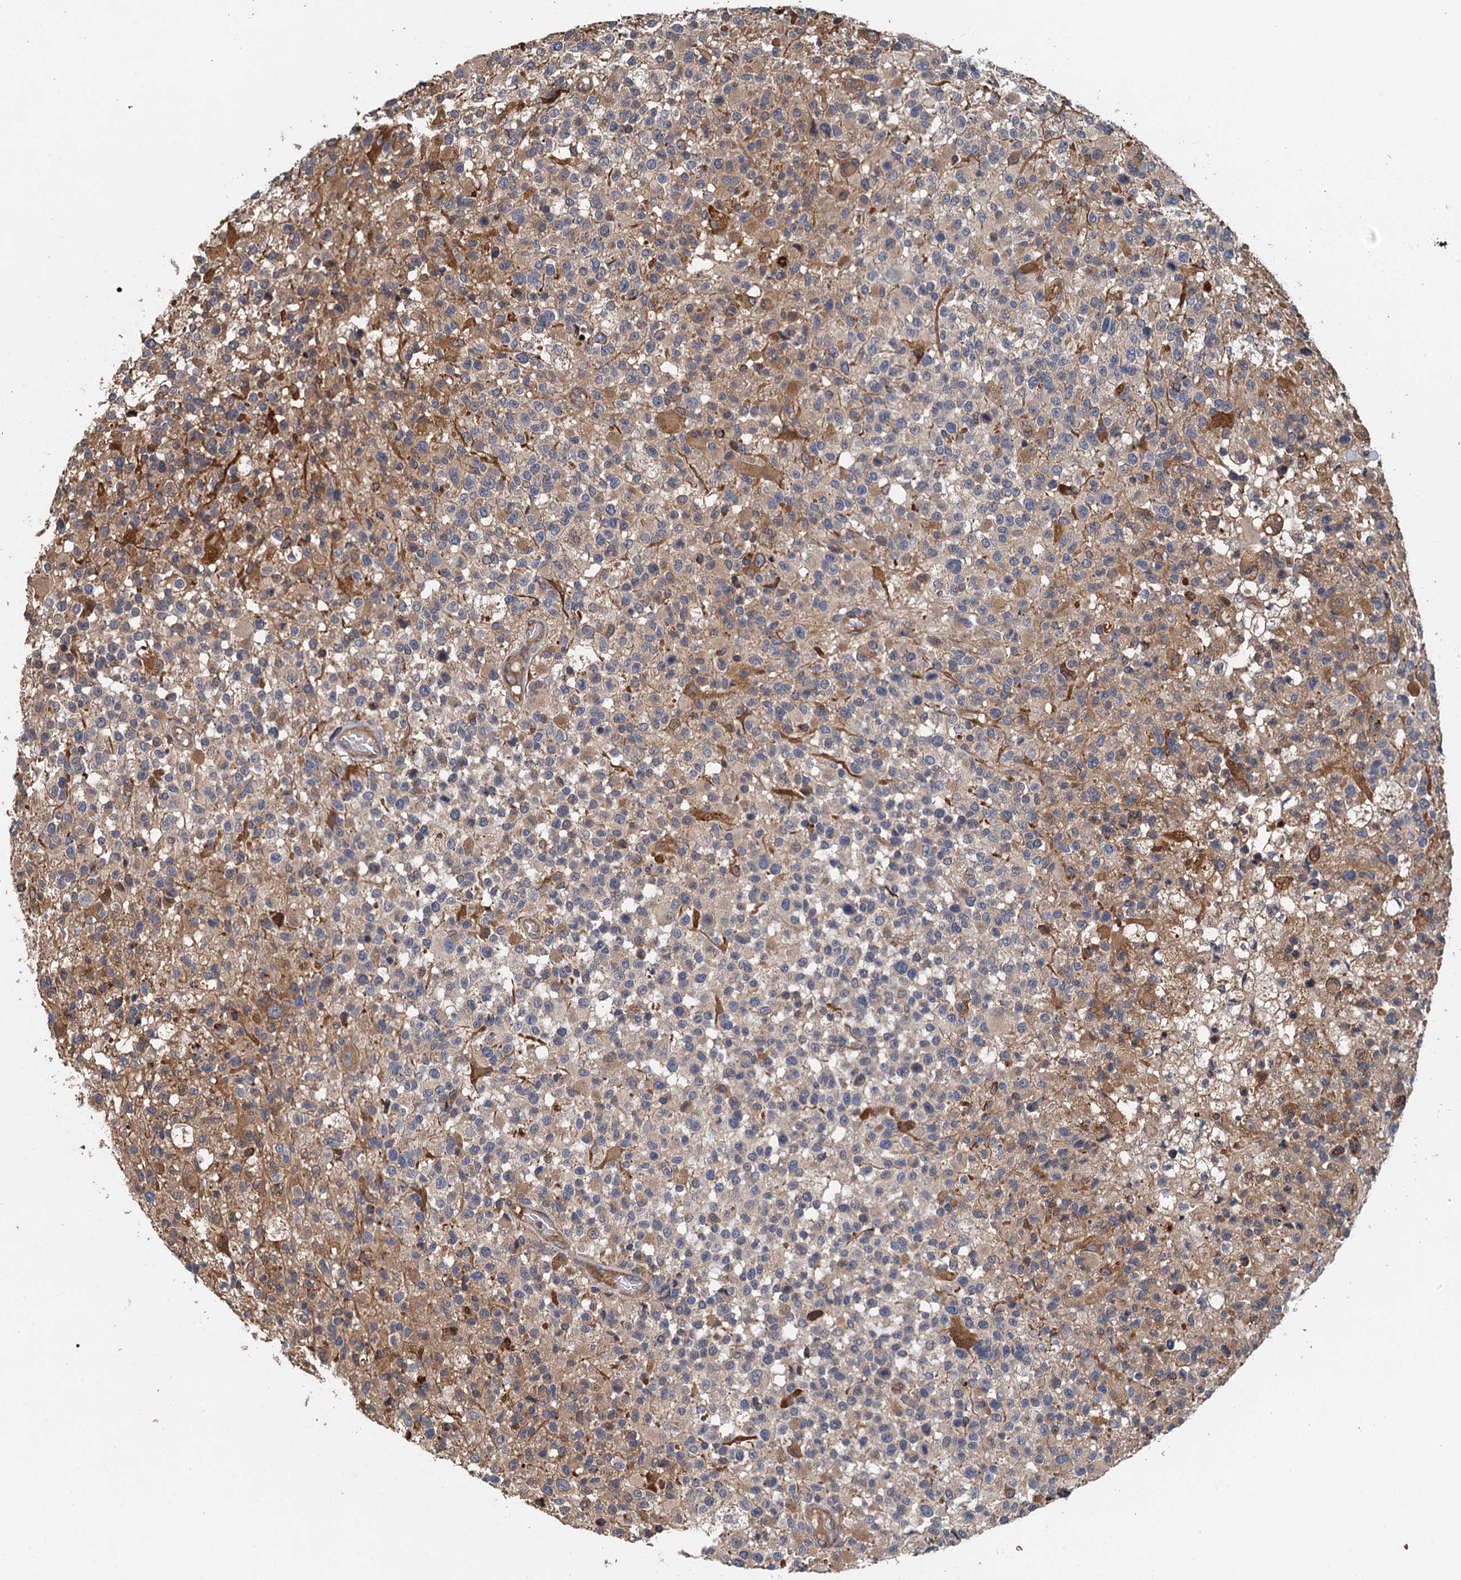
{"staining": {"intensity": "moderate", "quantity": "<25%", "location": "cytoplasmic/membranous"}, "tissue": "glioma", "cell_type": "Tumor cells", "image_type": "cancer", "snomed": [{"axis": "morphology", "description": "Glioma, malignant, High grade"}, {"axis": "morphology", "description": "Glioblastoma, NOS"}, {"axis": "topography", "description": "Brain"}], "caption": "Glioma was stained to show a protein in brown. There is low levels of moderate cytoplasmic/membranous positivity in approximately <25% of tumor cells. (Brightfield microscopy of DAB IHC at high magnification).", "gene": "MEAK7", "patient": {"sex": "male", "age": 60}}